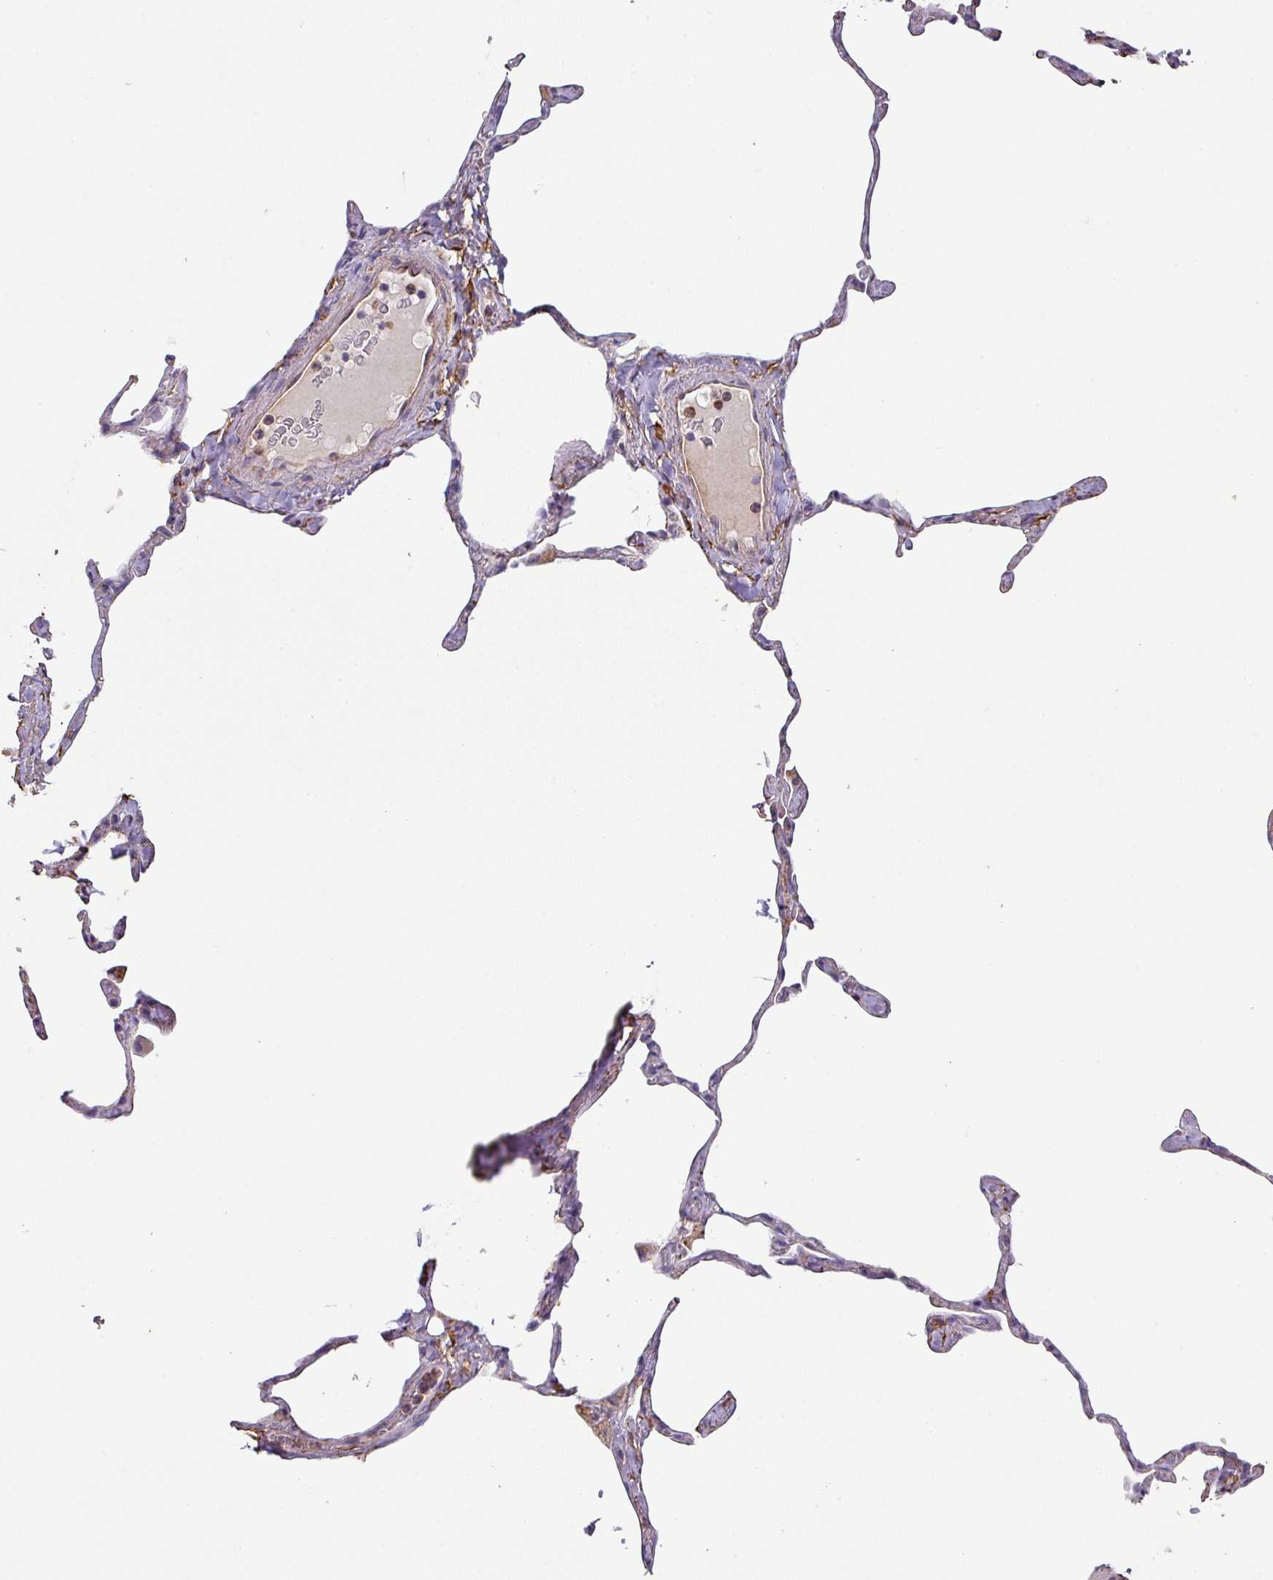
{"staining": {"intensity": "weak", "quantity": "<25%", "location": "cytoplasmic/membranous"}, "tissue": "lung", "cell_type": "Alveolar cells", "image_type": "normal", "snomed": [{"axis": "morphology", "description": "Normal tissue, NOS"}, {"axis": "topography", "description": "Lung"}], "caption": "IHC of unremarkable human lung displays no expression in alveolar cells. (DAB (3,3'-diaminobenzidine) immunohistochemistry (IHC) with hematoxylin counter stain).", "gene": "ZNF280C", "patient": {"sex": "male", "age": 65}}